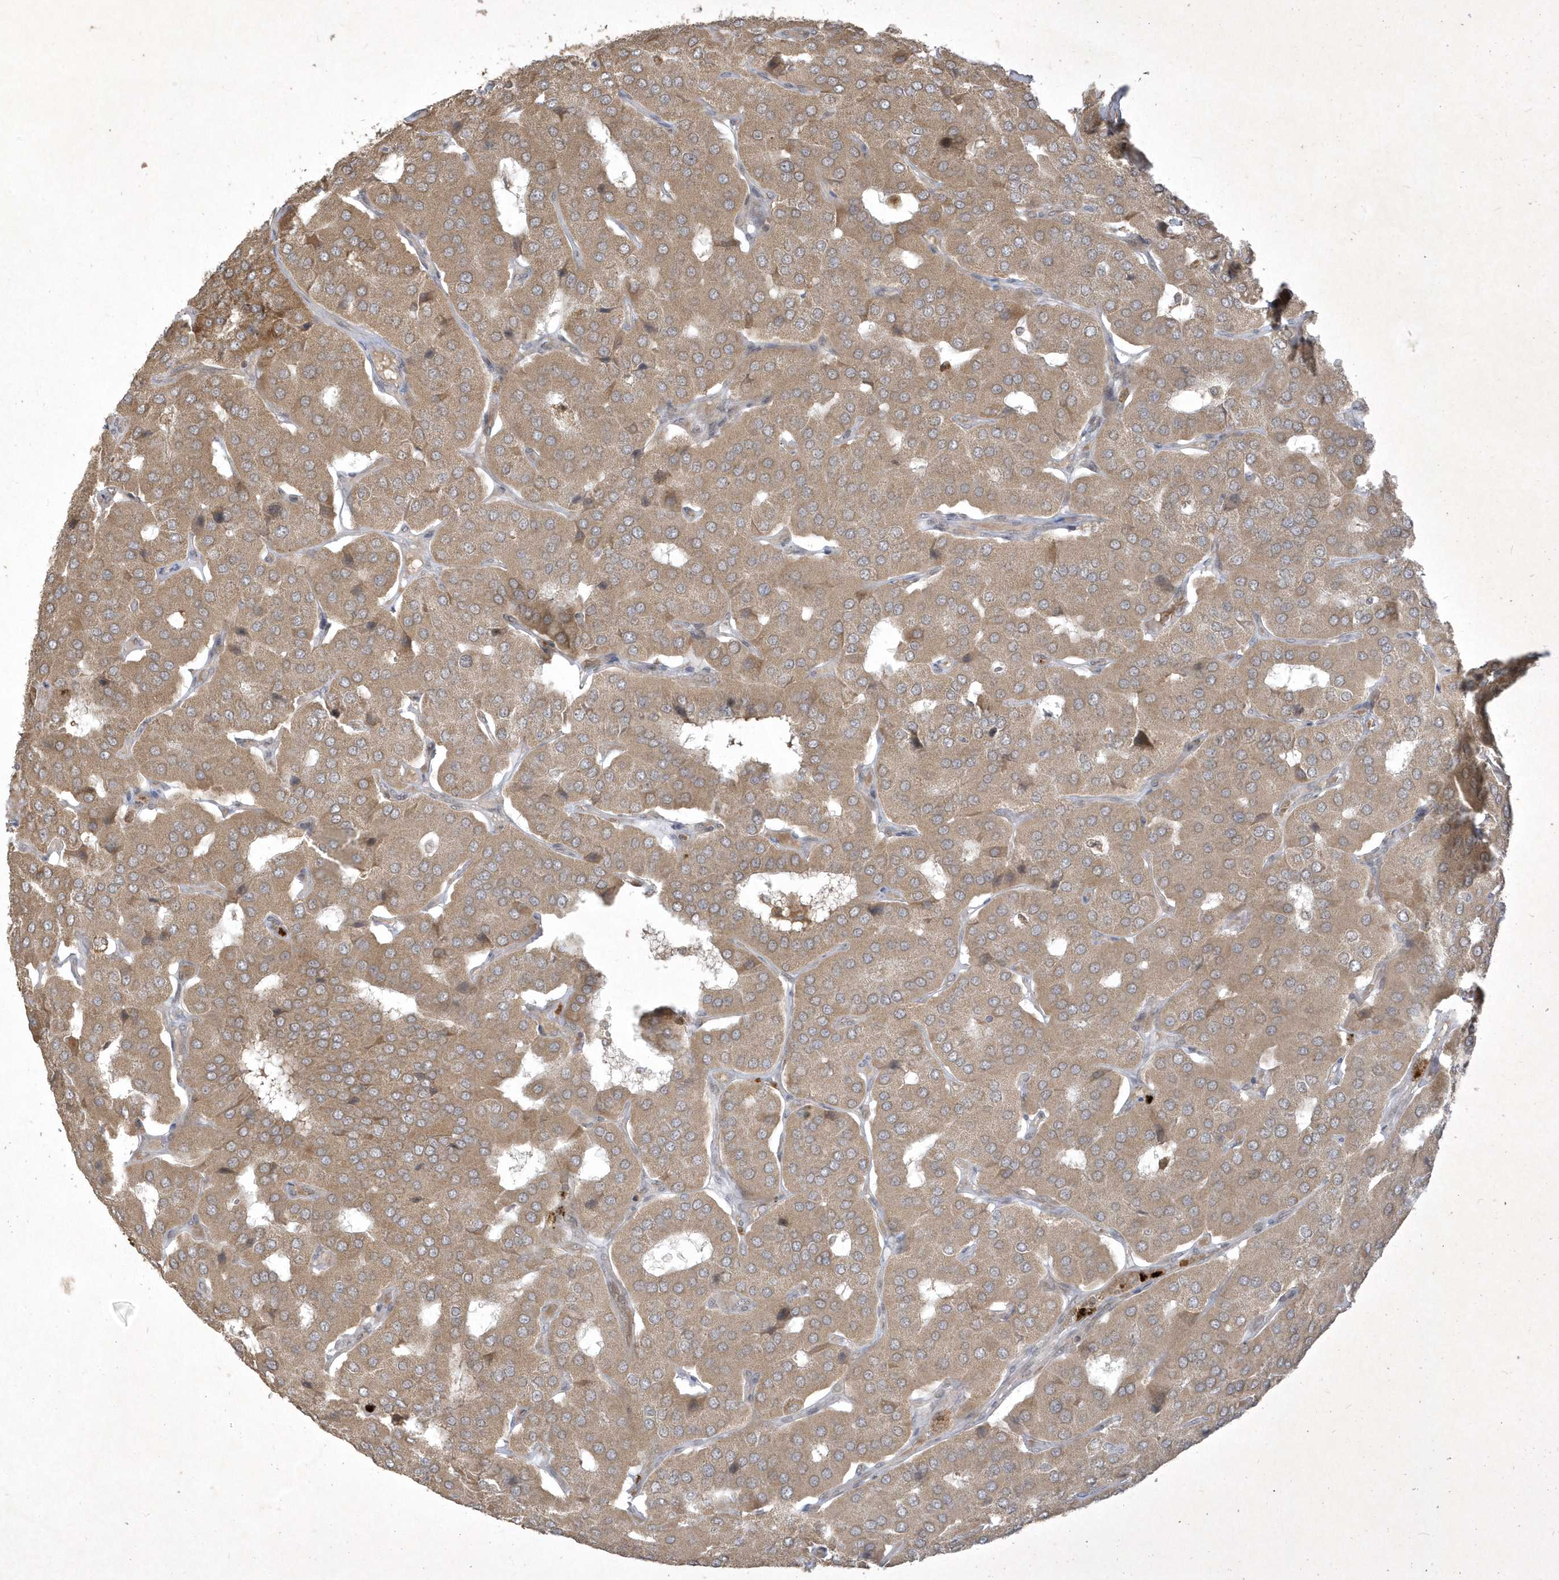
{"staining": {"intensity": "weak", "quantity": ">75%", "location": "cytoplasmic/membranous"}, "tissue": "parathyroid gland", "cell_type": "Glandular cells", "image_type": "normal", "snomed": [{"axis": "morphology", "description": "Normal tissue, NOS"}, {"axis": "morphology", "description": "Adenoma, NOS"}, {"axis": "topography", "description": "Parathyroid gland"}], "caption": "A brown stain highlights weak cytoplasmic/membranous positivity of a protein in glandular cells of benign parathyroid gland.", "gene": "ZNF213", "patient": {"sex": "female", "age": 86}}